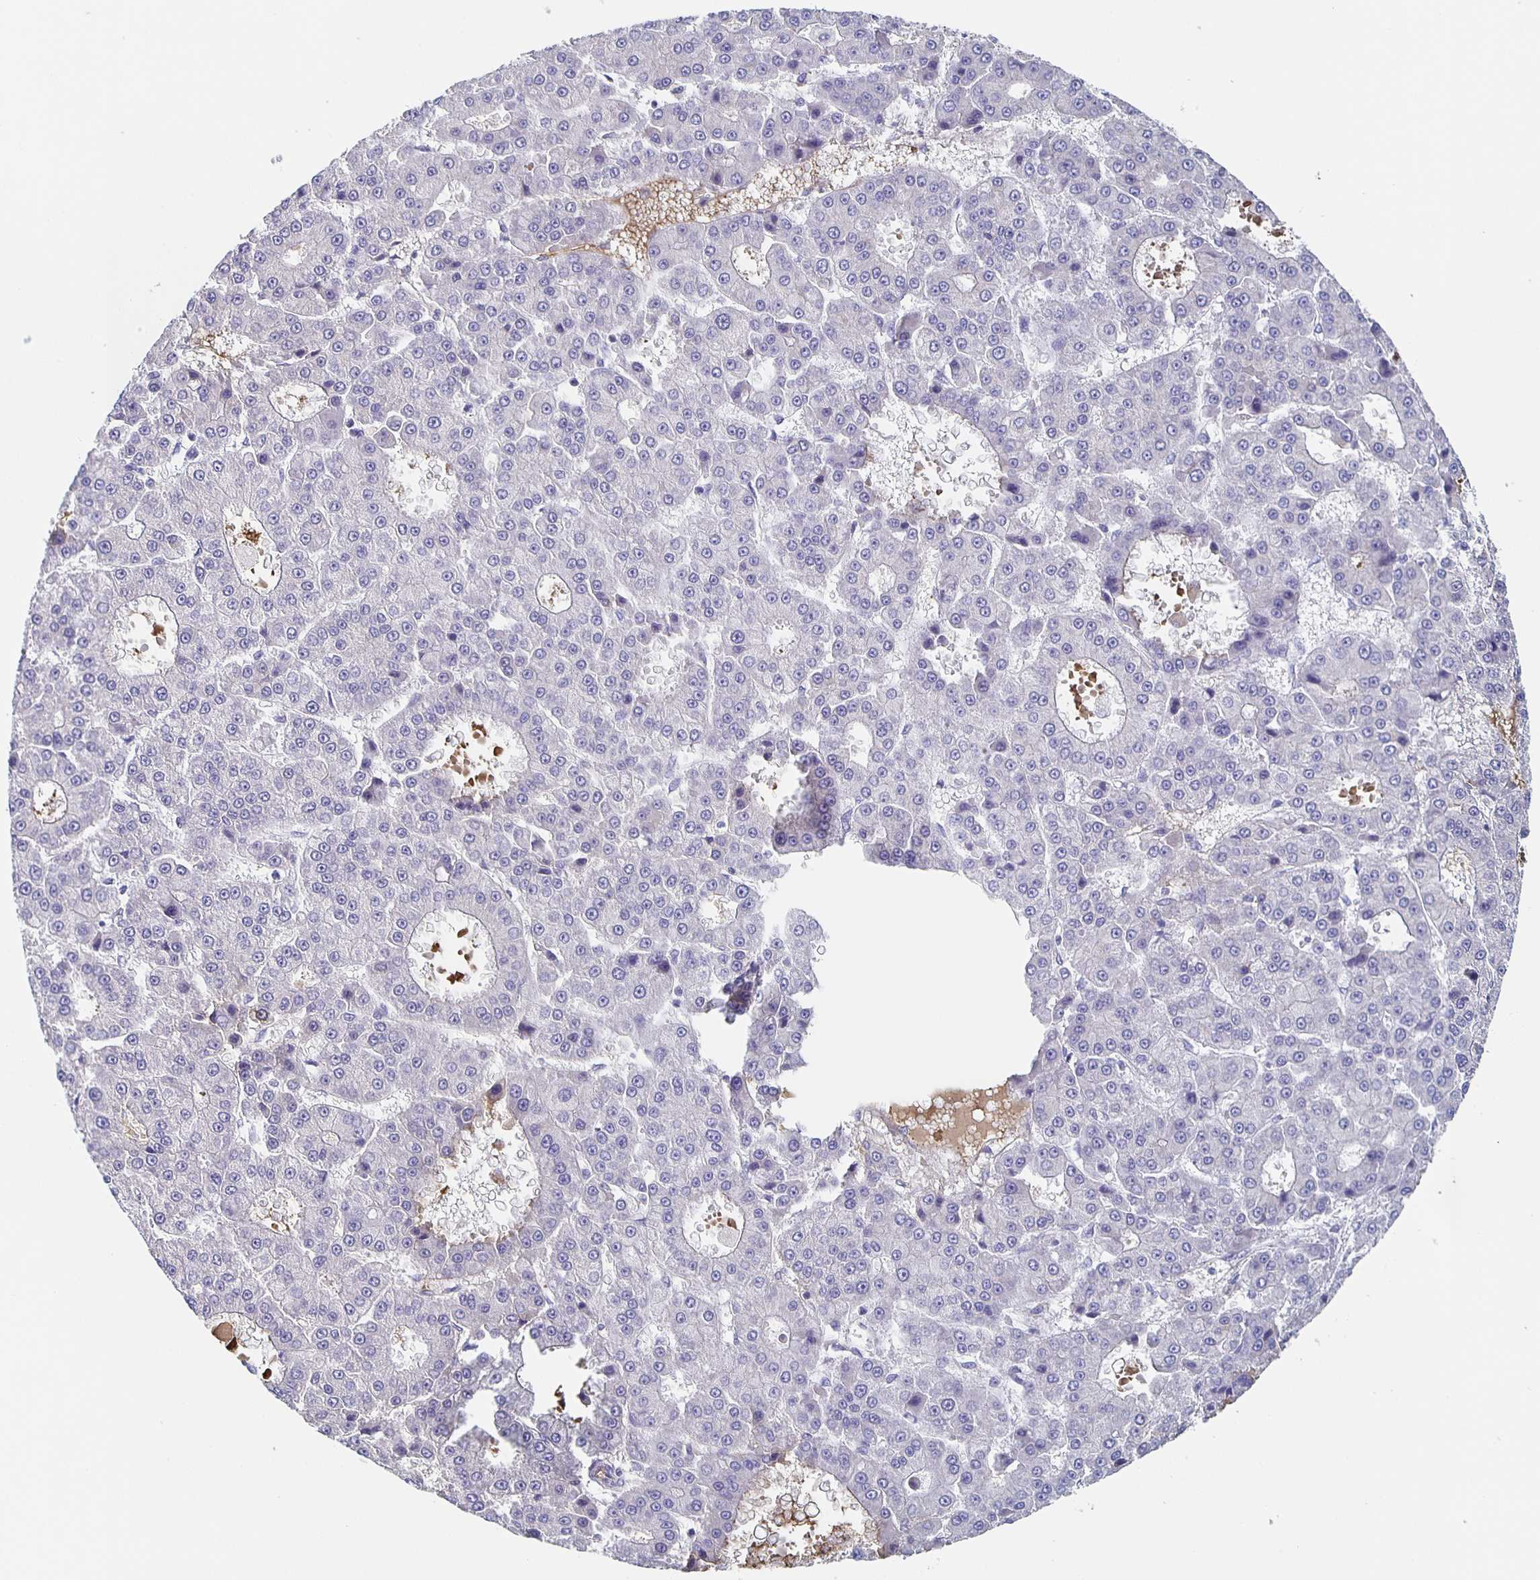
{"staining": {"intensity": "negative", "quantity": "none", "location": "none"}, "tissue": "liver cancer", "cell_type": "Tumor cells", "image_type": "cancer", "snomed": [{"axis": "morphology", "description": "Carcinoma, Hepatocellular, NOS"}, {"axis": "topography", "description": "Liver"}], "caption": "The IHC histopathology image has no significant staining in tumor cells of hepatocellular carcinoma (liver) tissue.", "gene": "FGA", "patient": {"sex": "male", "age": 70}}